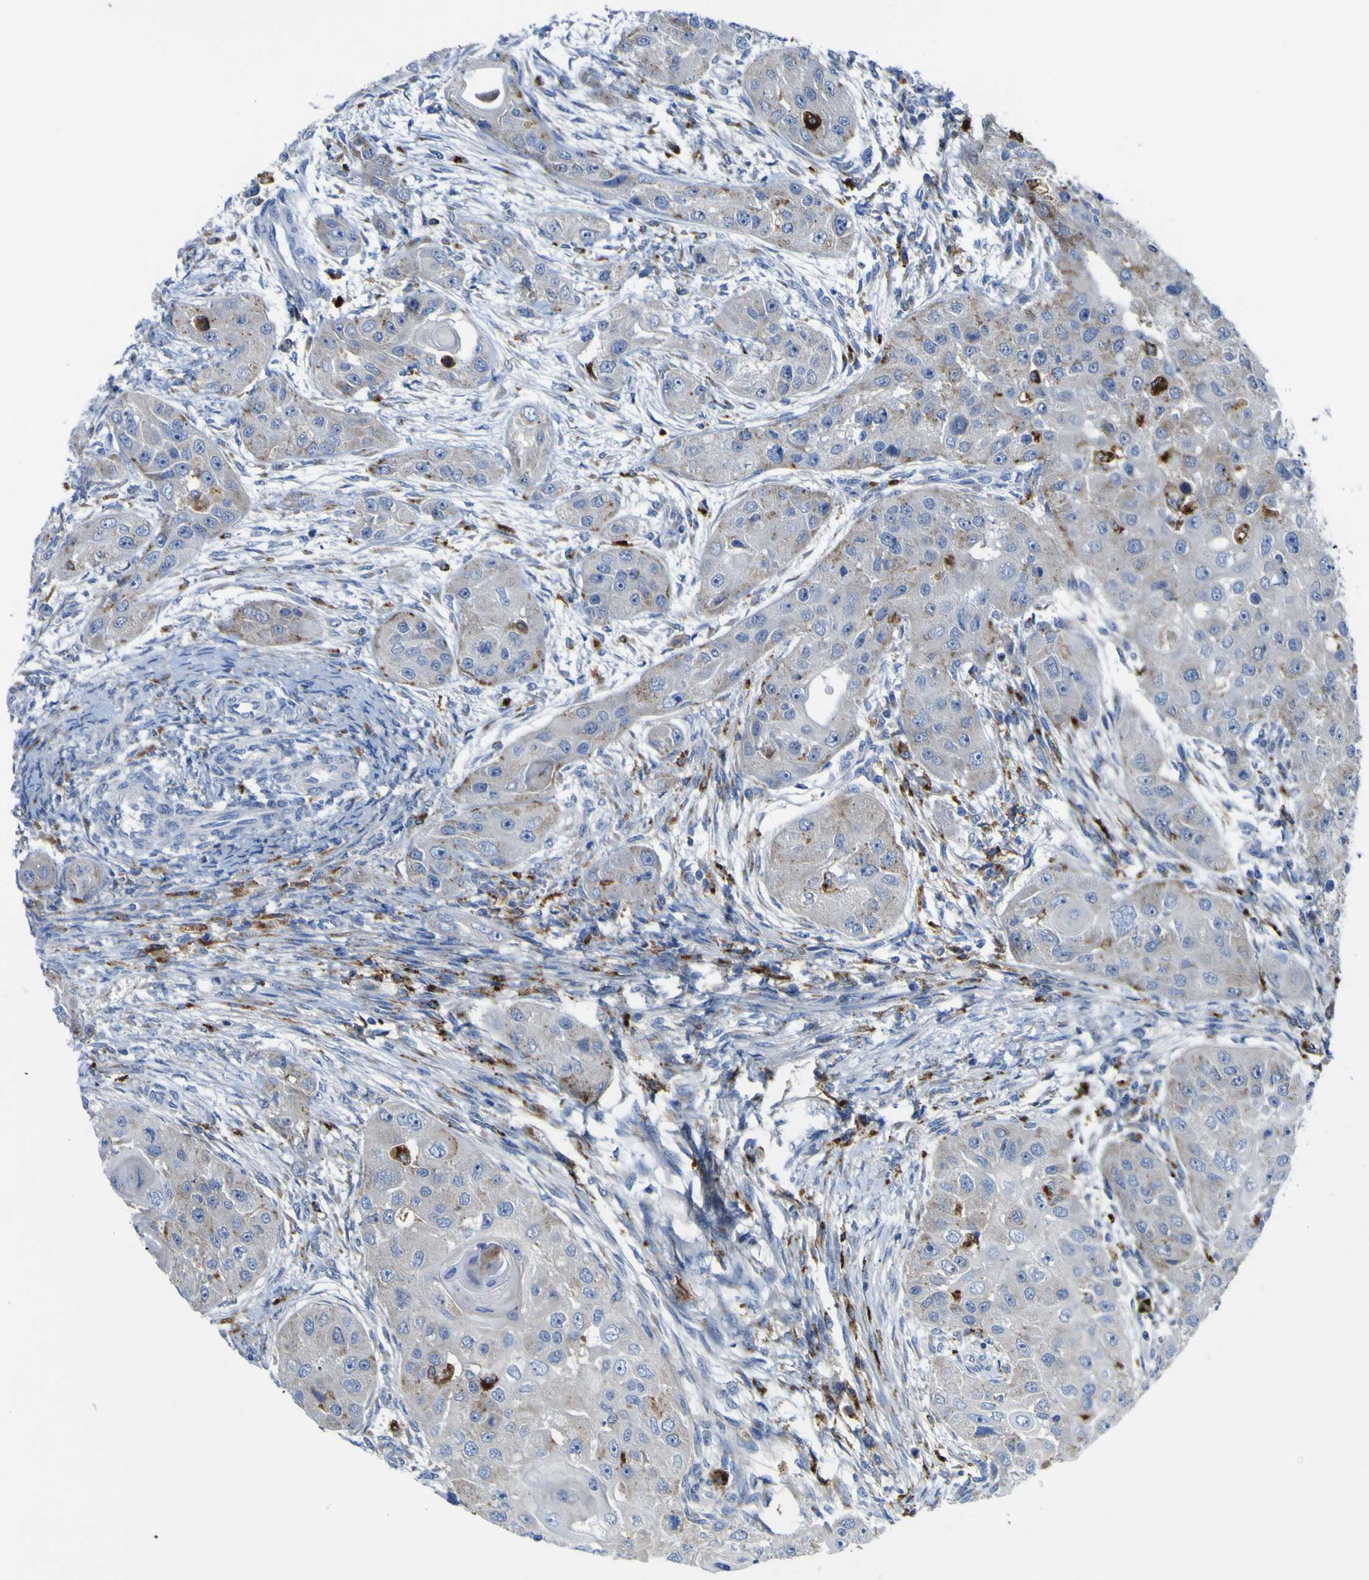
{"staining": {"intensity": "weak", "quantity": "<25%", "location": "cytoplasmic/membranous"}, "tissue": "head and neck cancer", "cell_type": "Tumor cells", "image_type": "cancer", "snomed": [{"axis": "morphology", "description": "Normal tissue, NOS"}, {"axis": "morphology", "description": "Squamous cell carcinoma, NOS"}, {"axis": "topography", "description": "Skeletal muscle"}, {"axis": "topography", "description": "Head-Neck"}], "caption": "DAB immunohistochemical staining of human head and neck squamous cell carcinoma demonstrates no significant expression in tumor cells. (DAB IHC with hematoxylin counter stain).", "gene": "PTPRF", "patient": {"sex": "male", "age": 51}}